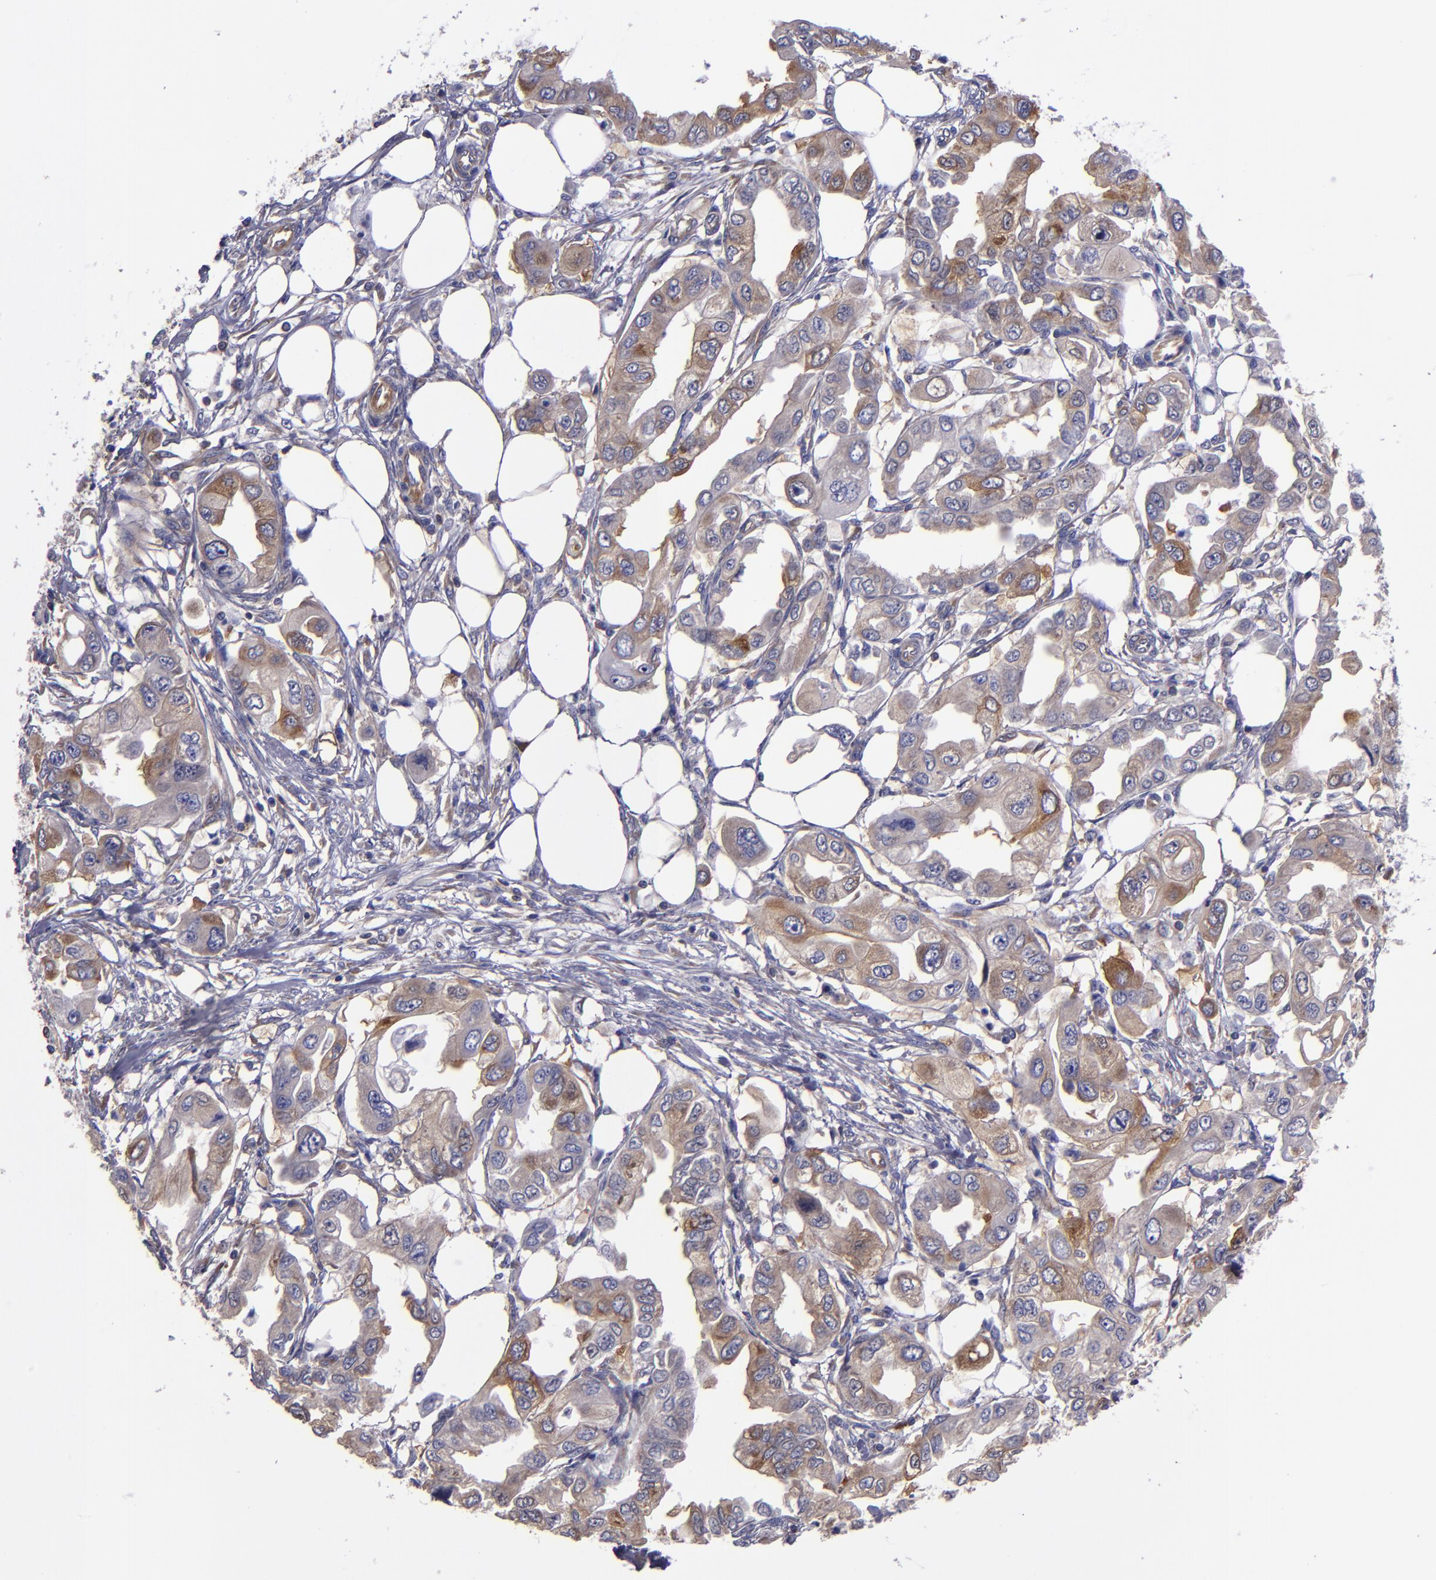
{"staining": {"intensity": "moderate", "quantity": ">75%", "location": "cytoplasmic/membranous"}, "tissue": "endometrial cancer", "cell_type": "Tumor cells", "image_type": "cancer", "snomed": [{"axis": "morphology", "description": "Adenocarcinoma, NOS"}, {"axis": "topography", "description": "Endometrium"}], "caption": "Human endometrial cancer stained for a protein (brown) reveals moderate cytoplasmic/membranous positive positivity in about >75% of tumor cells.", "gene": "CARS1", "patient": {"sex": "female", "age": 67}}